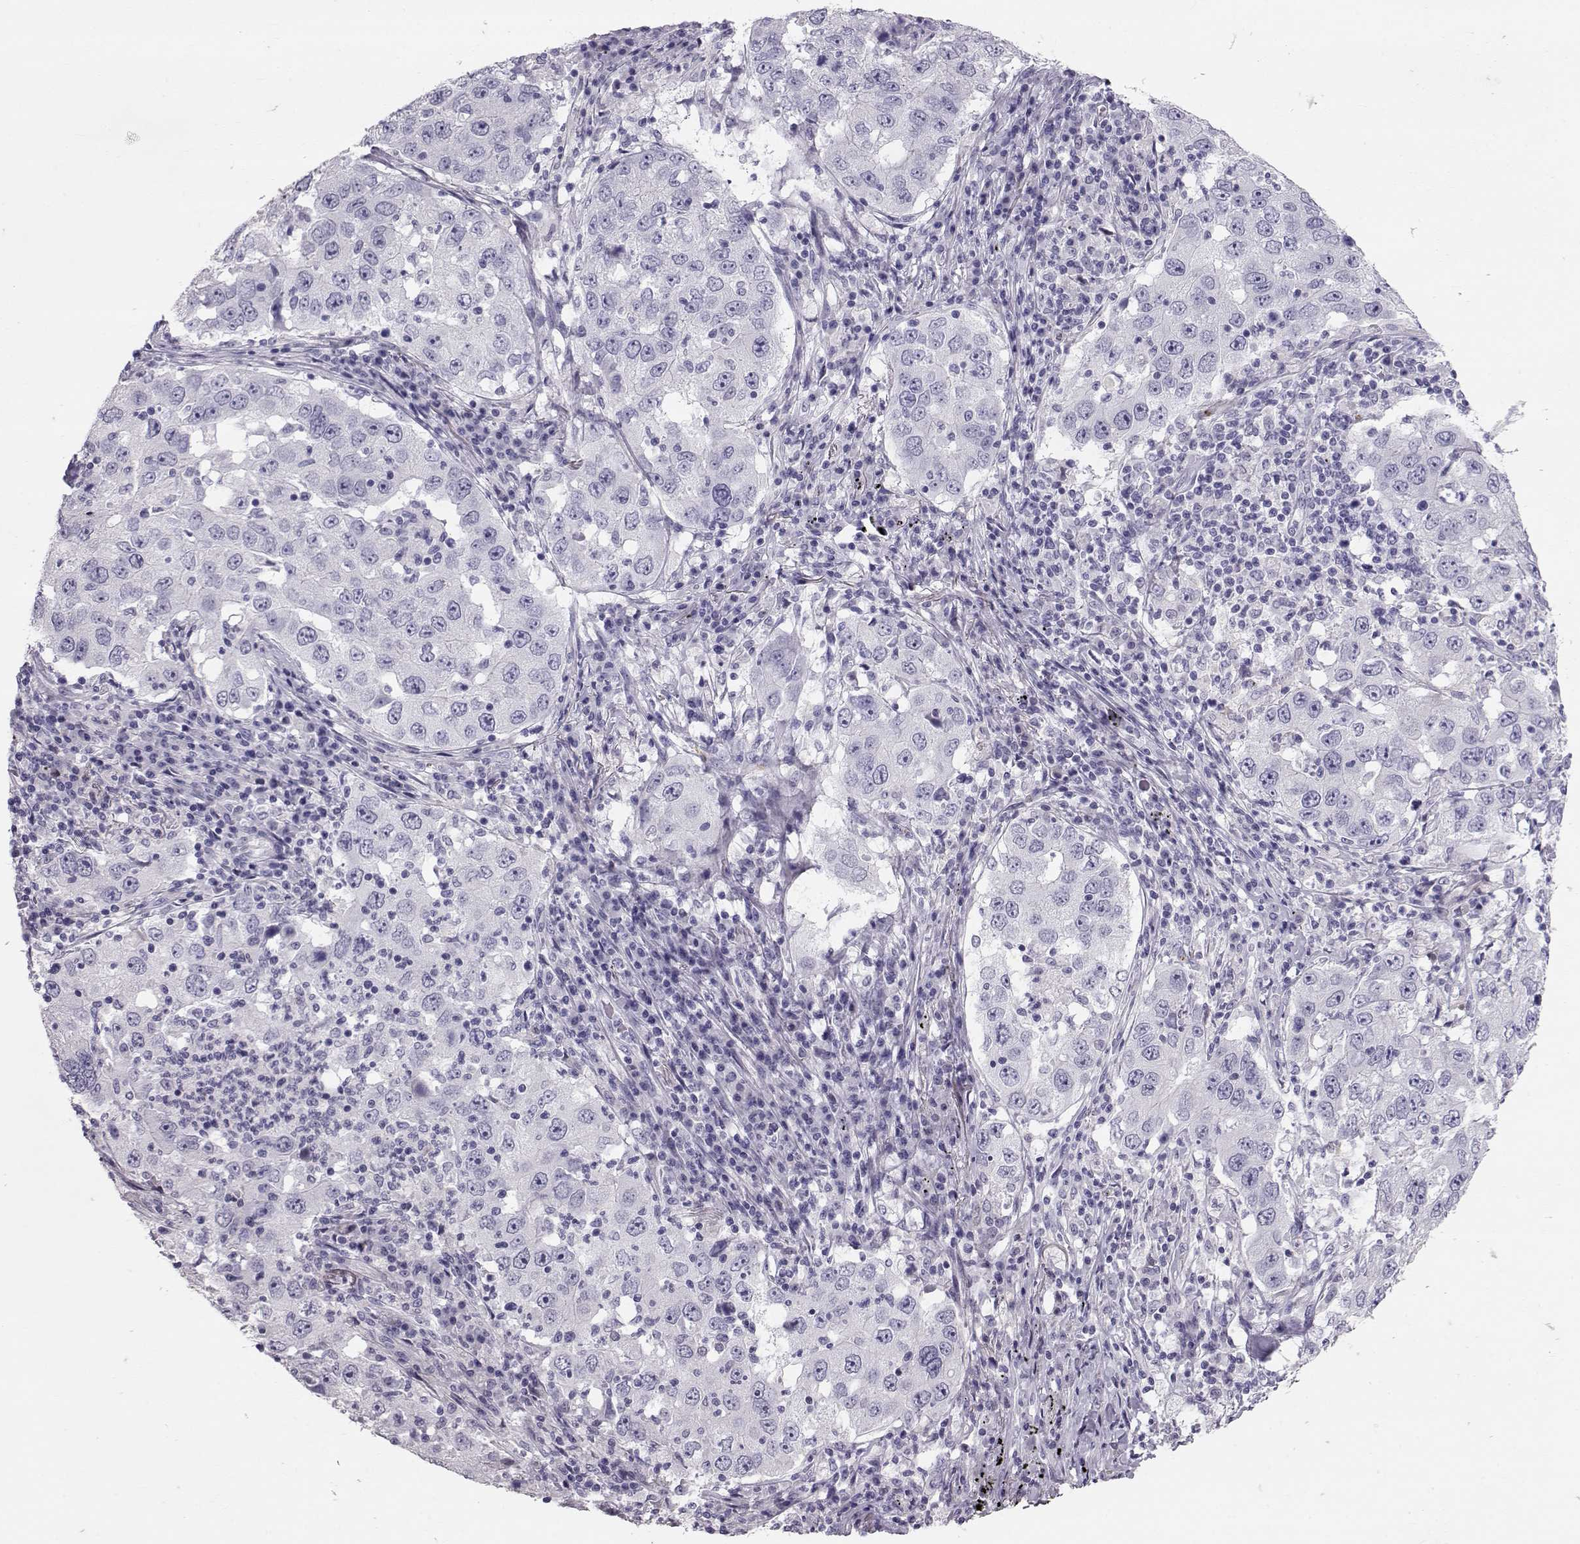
{"staining": {"intensity": "negative", "quantity": "none", "location": "none"}, "tissue": "lung cancer", "cell_type": "Tumor cells", "image_type": "cancer", "snomed": [{"axis": "morphology", "description": "Adenocarcinoma, NOS"}, {"axis": "topography", "description": "Lung"}], "caption": "High magnification brightfield microscopy of adenocarcinoma (lung) stained with DAB (brown) and counterstained with hematoxylin (blue): tumor cells show no significant expression.", "gene": "RD3", "patient": {"sex": "male", "age": 73}}